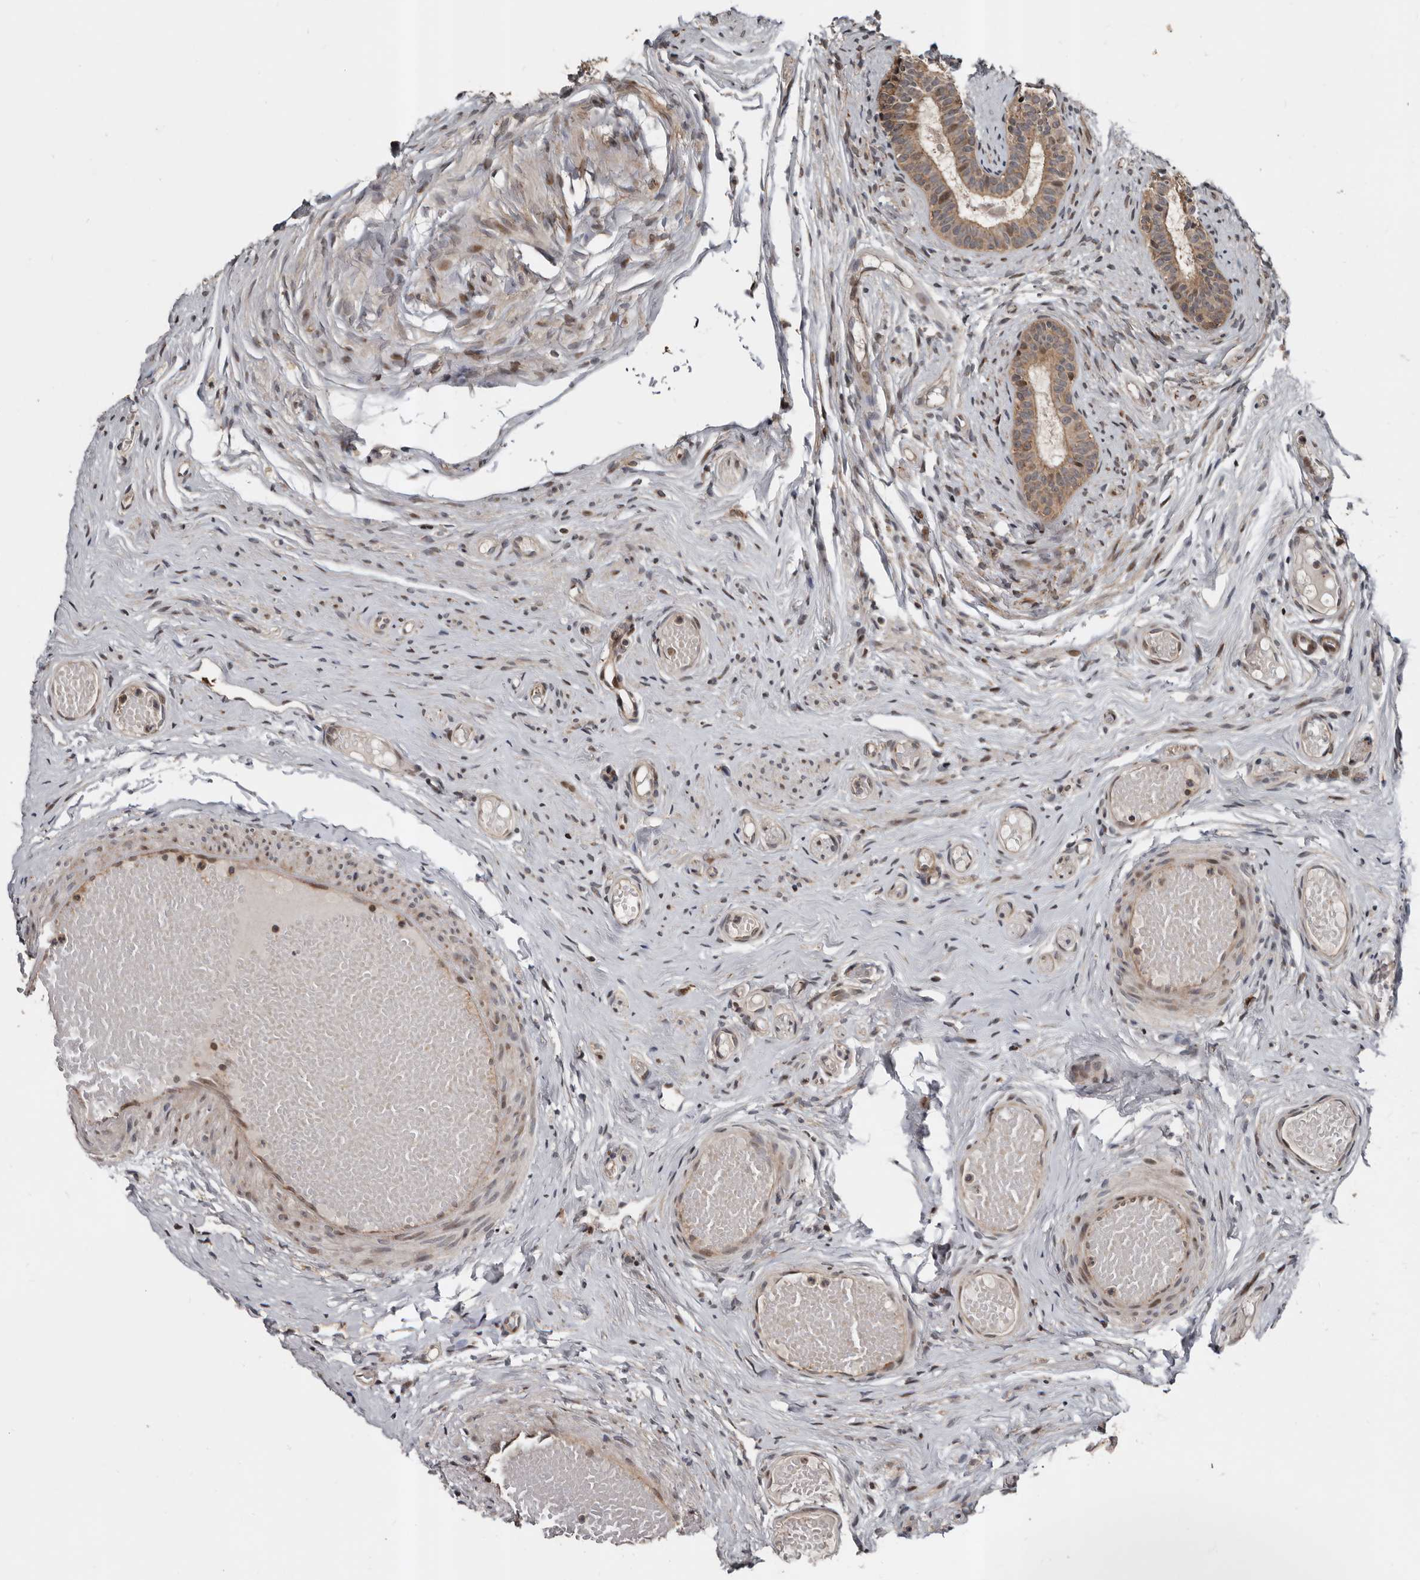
{"staining": {"intensity": "strong", "quantity": ">75%", "location": "cytoplasmic/membranous"}, "tissue": "epididymis", "cell_type": "Glandular cells", "image_type": "normal", "snomed": [{"axis": "morphology", "description": "Normal tissue, NOS"}, {"axis": "topography", "description": "Epididymis"}], "caption": "IHC of benign human epididymis shows high levels of strong cytoplasmic/membranous positivity in approximately >75% of glandular cells.", "gene": "CCDC190", "patient": {"sex": "male", "age": 9}}